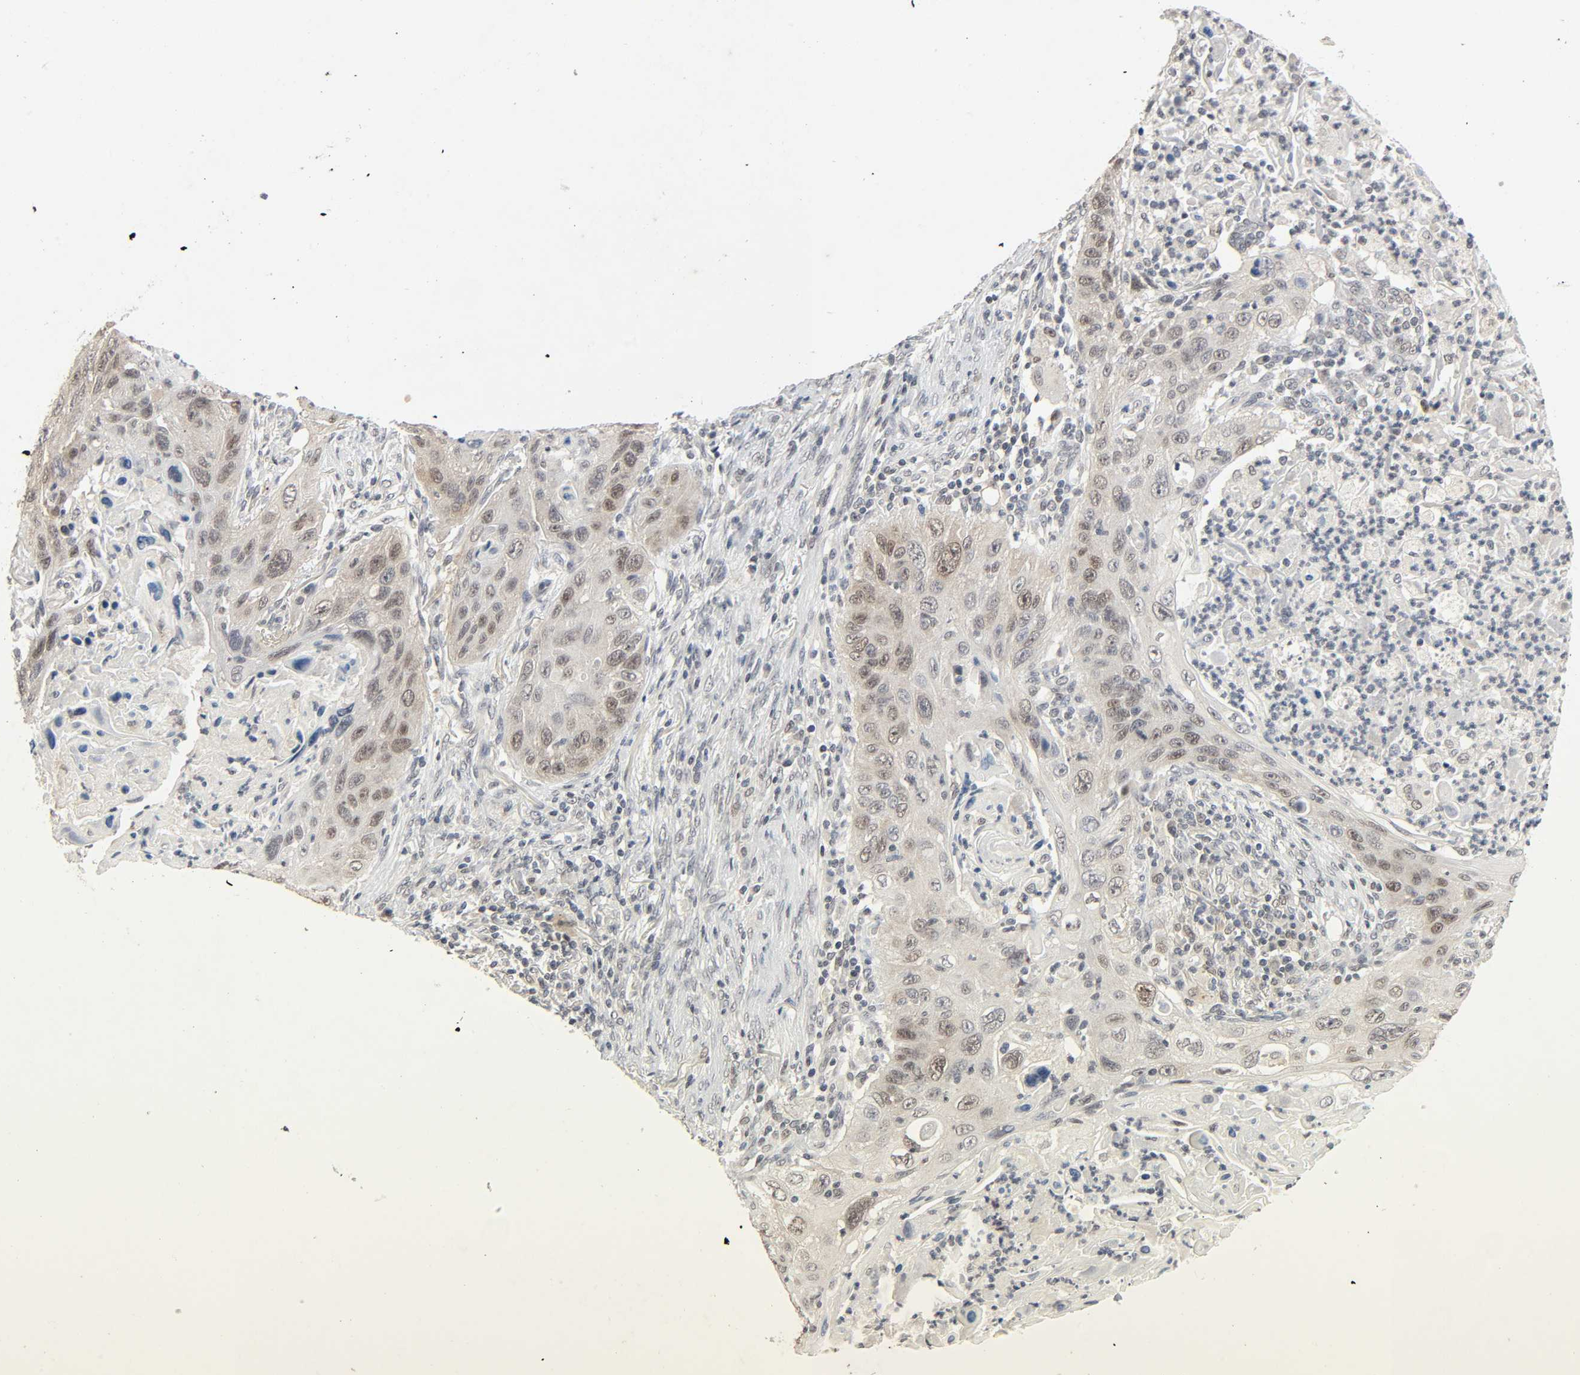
{"staining": {"intensity": "weak", "quantity": "25%-75%", "location": "cytoplasmic/membranous,nuclear"}, "tissue": "lung cancer", "cell_type": "Tumor cells", "image_type": "cancer", "snomed": [{"axis": "morphology", "description": "Squamous cell carcinoma, NOS"}, {"axis": "topography", "description": "Lung"}], "caption": "DAB immunohistochemical staining of lung squamous cell carcinoma reveals weak cytoplasmic/membranous and nuclear protein expression in approximately 25%-75% of tumor cells.", "gene": "MAPKAPK5", "patient": {"sex": "female", "age": 67}}